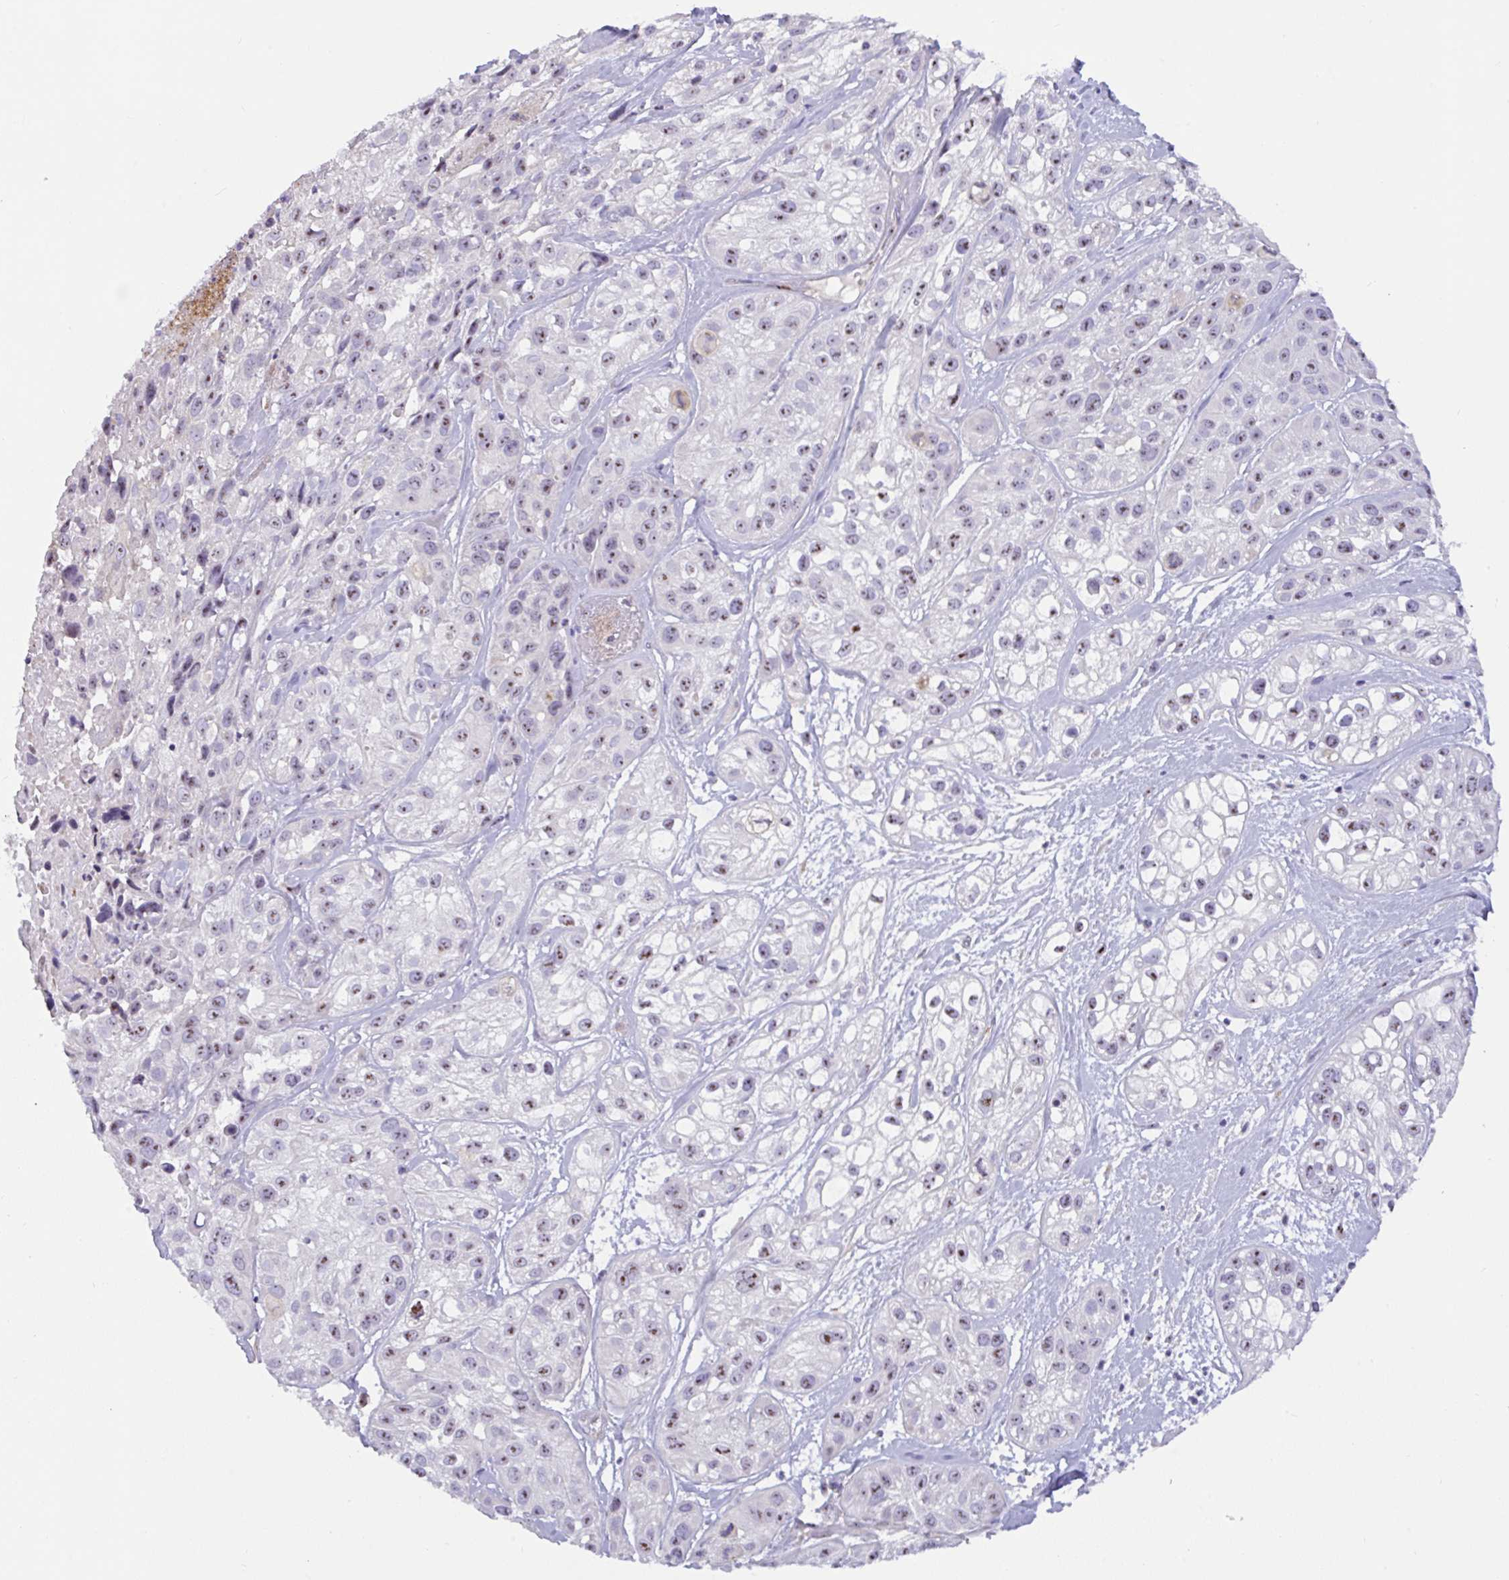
{"staining": {"intensity": "moderate", "quantity": "25%-75%", "location": "nuclear"}, "tissue": "skin cancer", "cell_type": "Tumor cells", "image_type": "cancer", "snomed": [{"axis": "morphology", "description": "Squamous cell carcinoma, NOS"}, {"axis": "topography", "description": "Skin"}], "caption": "High-magnification brightfield microscopy of skin squamous cell carcinoma stained with DAB (3,3'-diaminobenzidine) (brown) and counterstained with hematoxylin (blue). tumor cells exhibit moderate nuclear positivity is appreciated in approximately25%-75% of cells. The staining is performed using DAB brown chromogen to label protein expression. The nuclei are counter-stained blue using hematoxylin.", "gene": "MXRA8", "patient": {"sex": "male", "age": 82}}